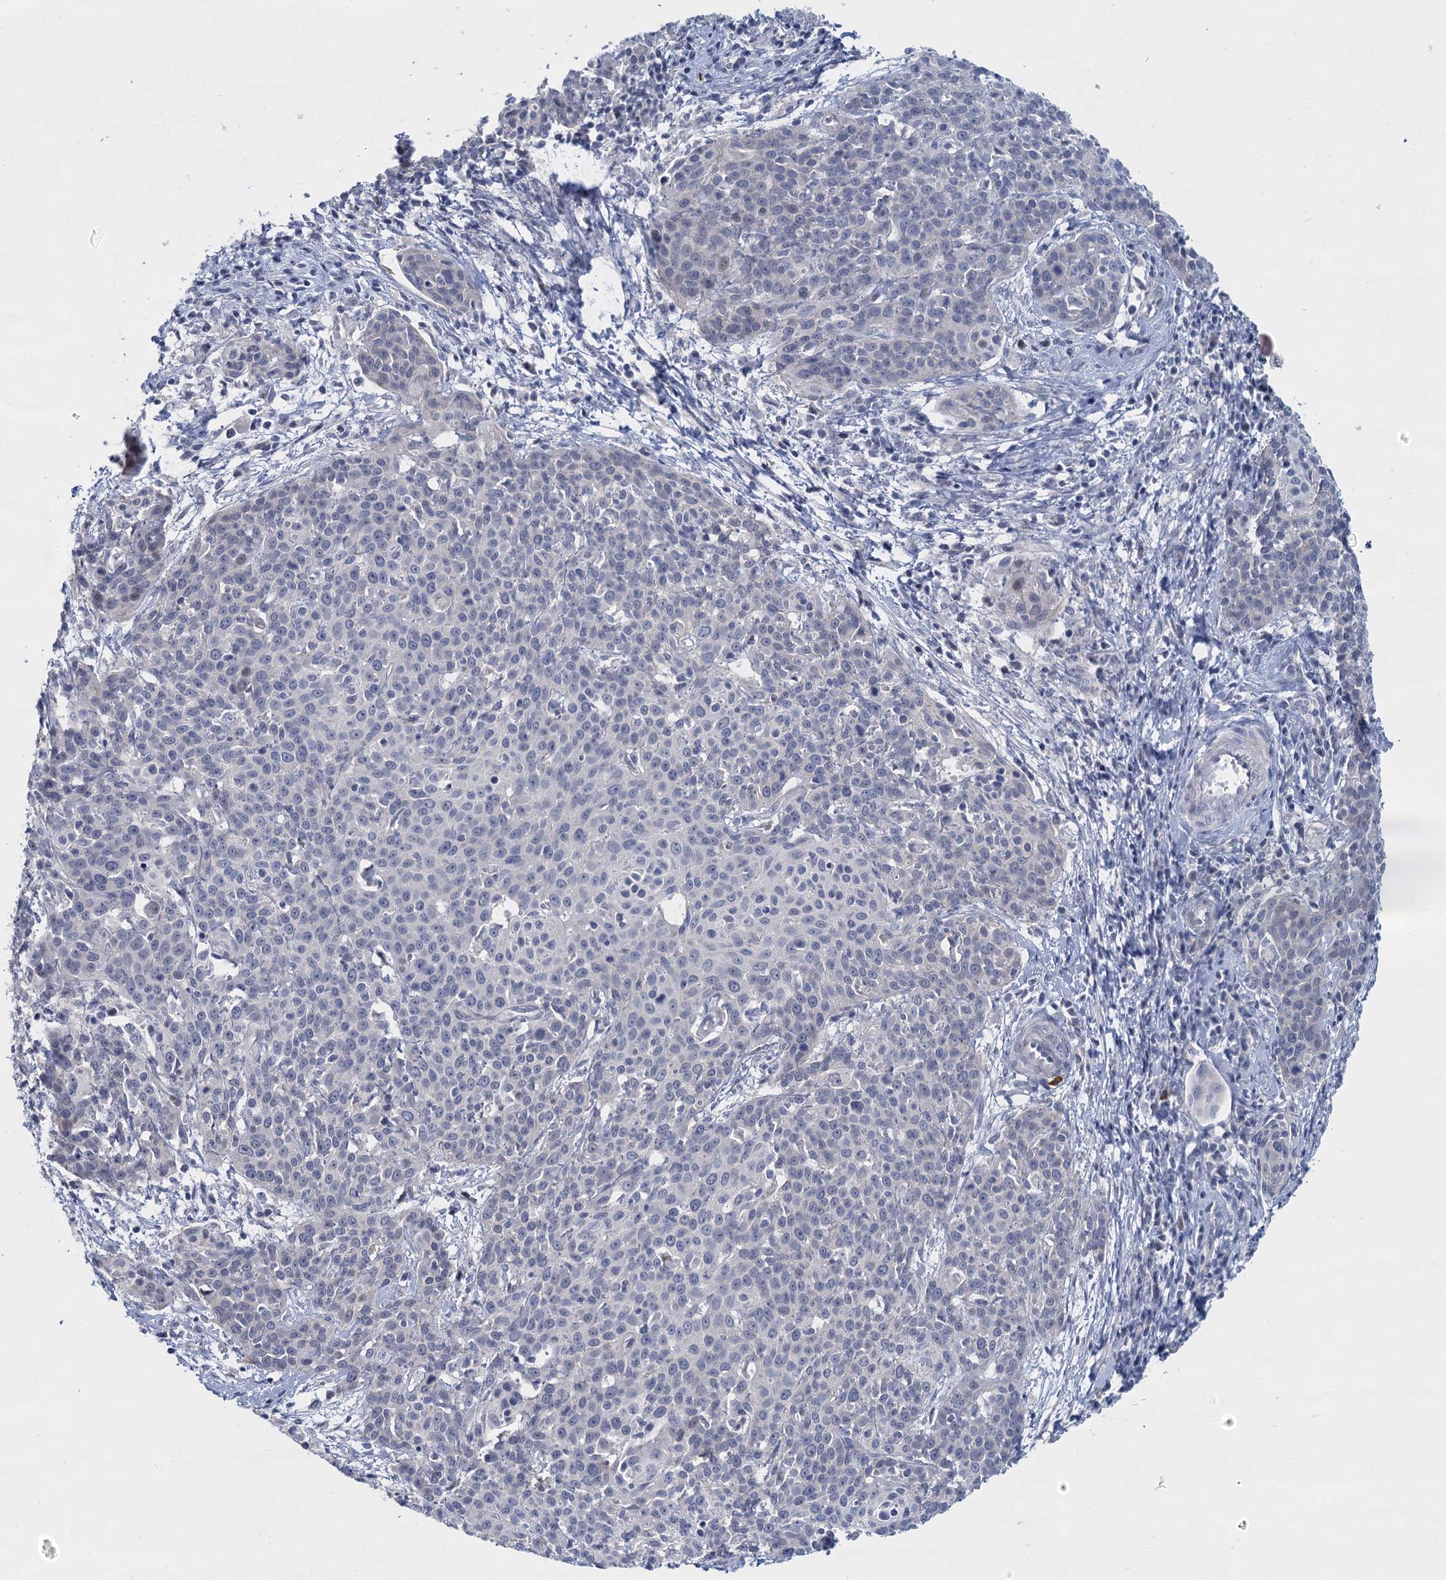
{"staining": {"intensity": "negative", "quantity": "none", "location": "none"}, "tissue": "cervical cancer", "cell_type": "Tumor cells", "image_type": "cancer", "snomed": [{"axis": "morphology", "description": "Squamous cell carcinoma, NOS"}, {"axis": "topography", "description": "Cervix"}], "caption": "This is an immunohistochemistry micrograph of squamous cell carcinoma (cervical). There is no positivity in tumor cells.", "gene": "ACRBP", "patient": {"sex": "female", "age": 38}}